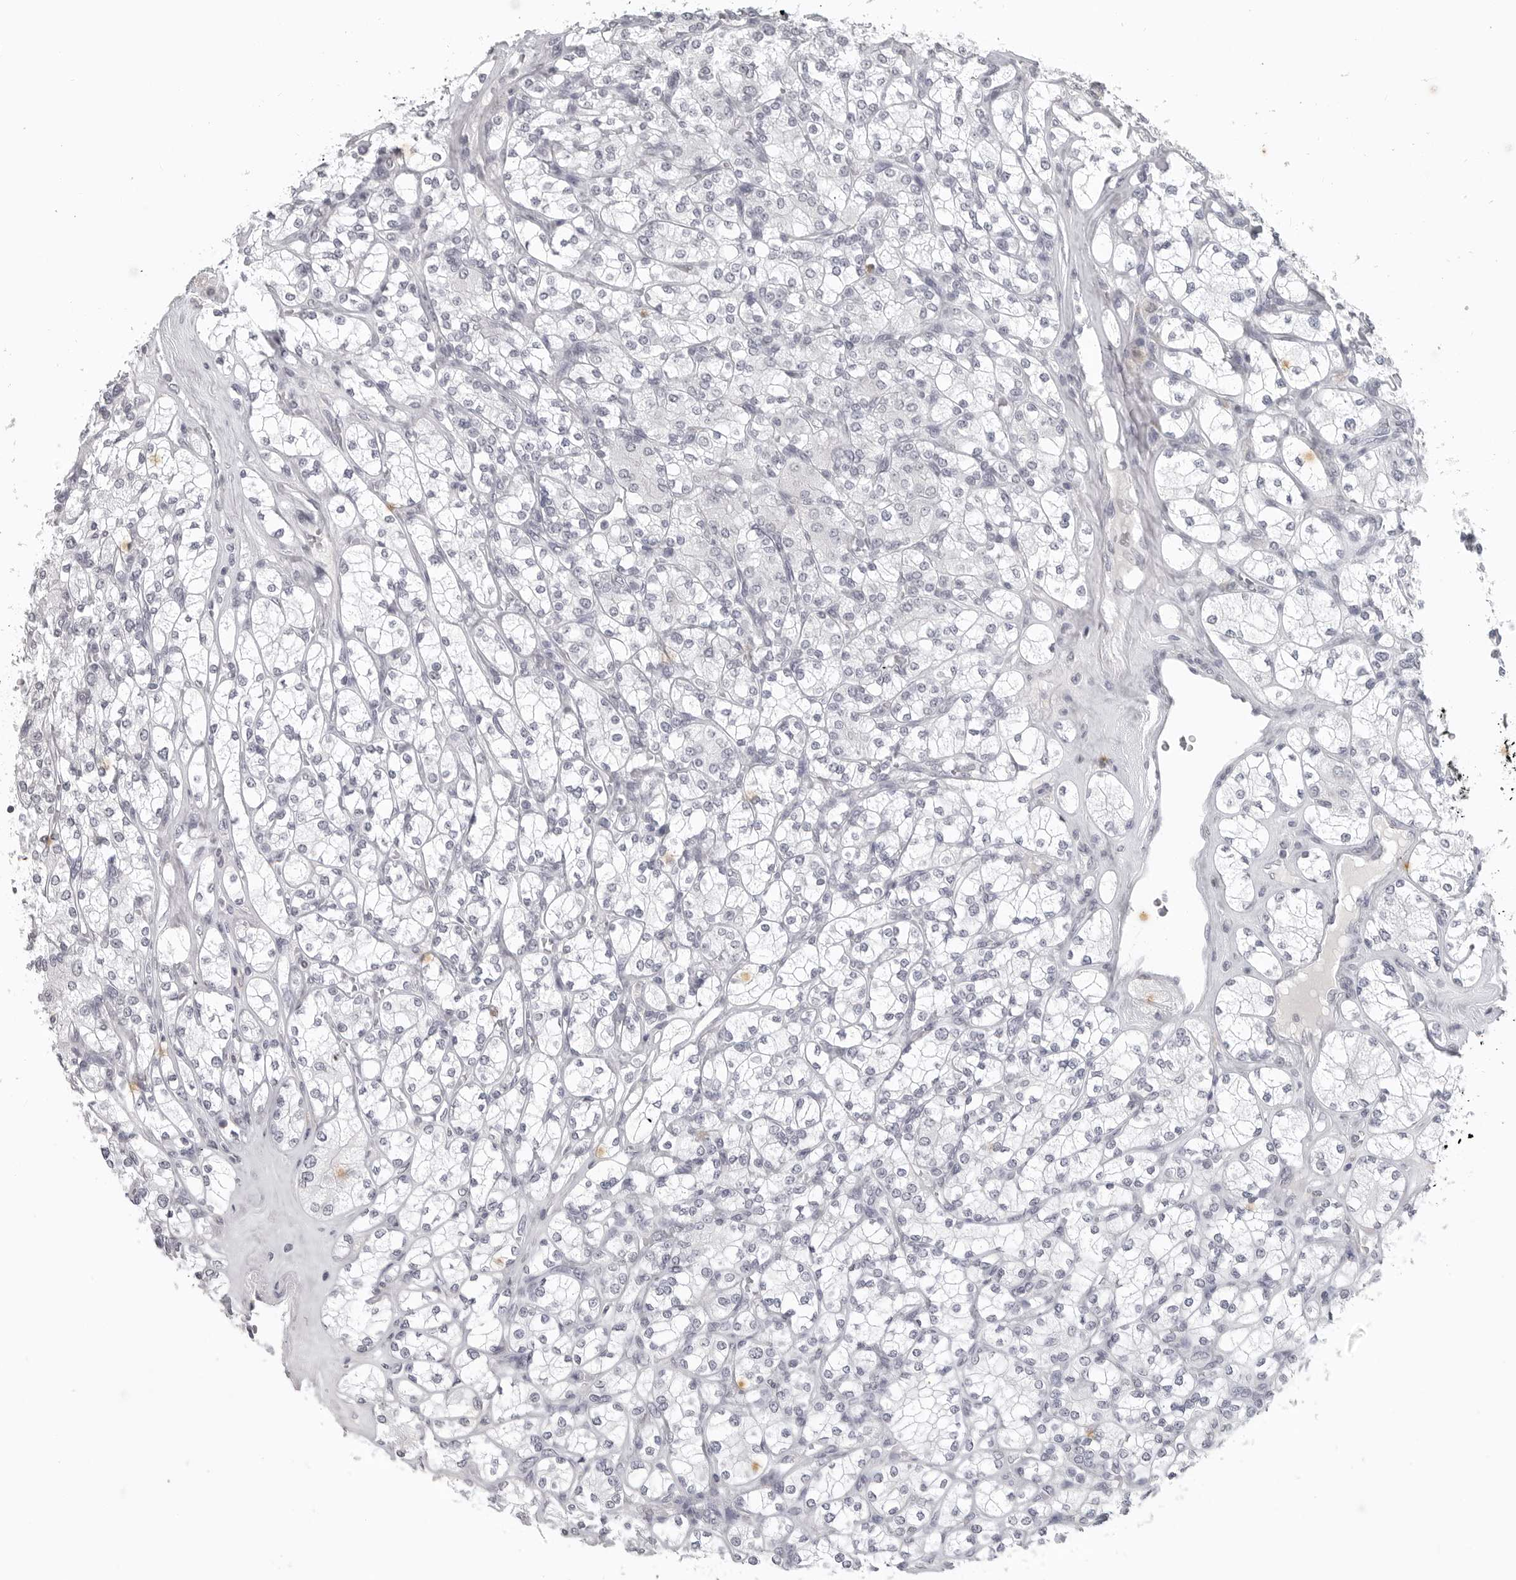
{"staining": {"intensity": "negative", "quantity": "none", "location": "none"}, "tissue": "renal cancer", "cell_type": "Tumor cells", "image_type": "cancer", "snomed": [{"axis": "morphology", "description": "Adenocarcinoma, NOS"}, {"axis": "topography", "description": "Kidney"}], "caption": "Human renal adenocarcinoma stained for a protein using IHC demonstrates no positivity in tumor cells.", "gene": "BPIFA1", "patient": {"sex": "male", "age": 77}}